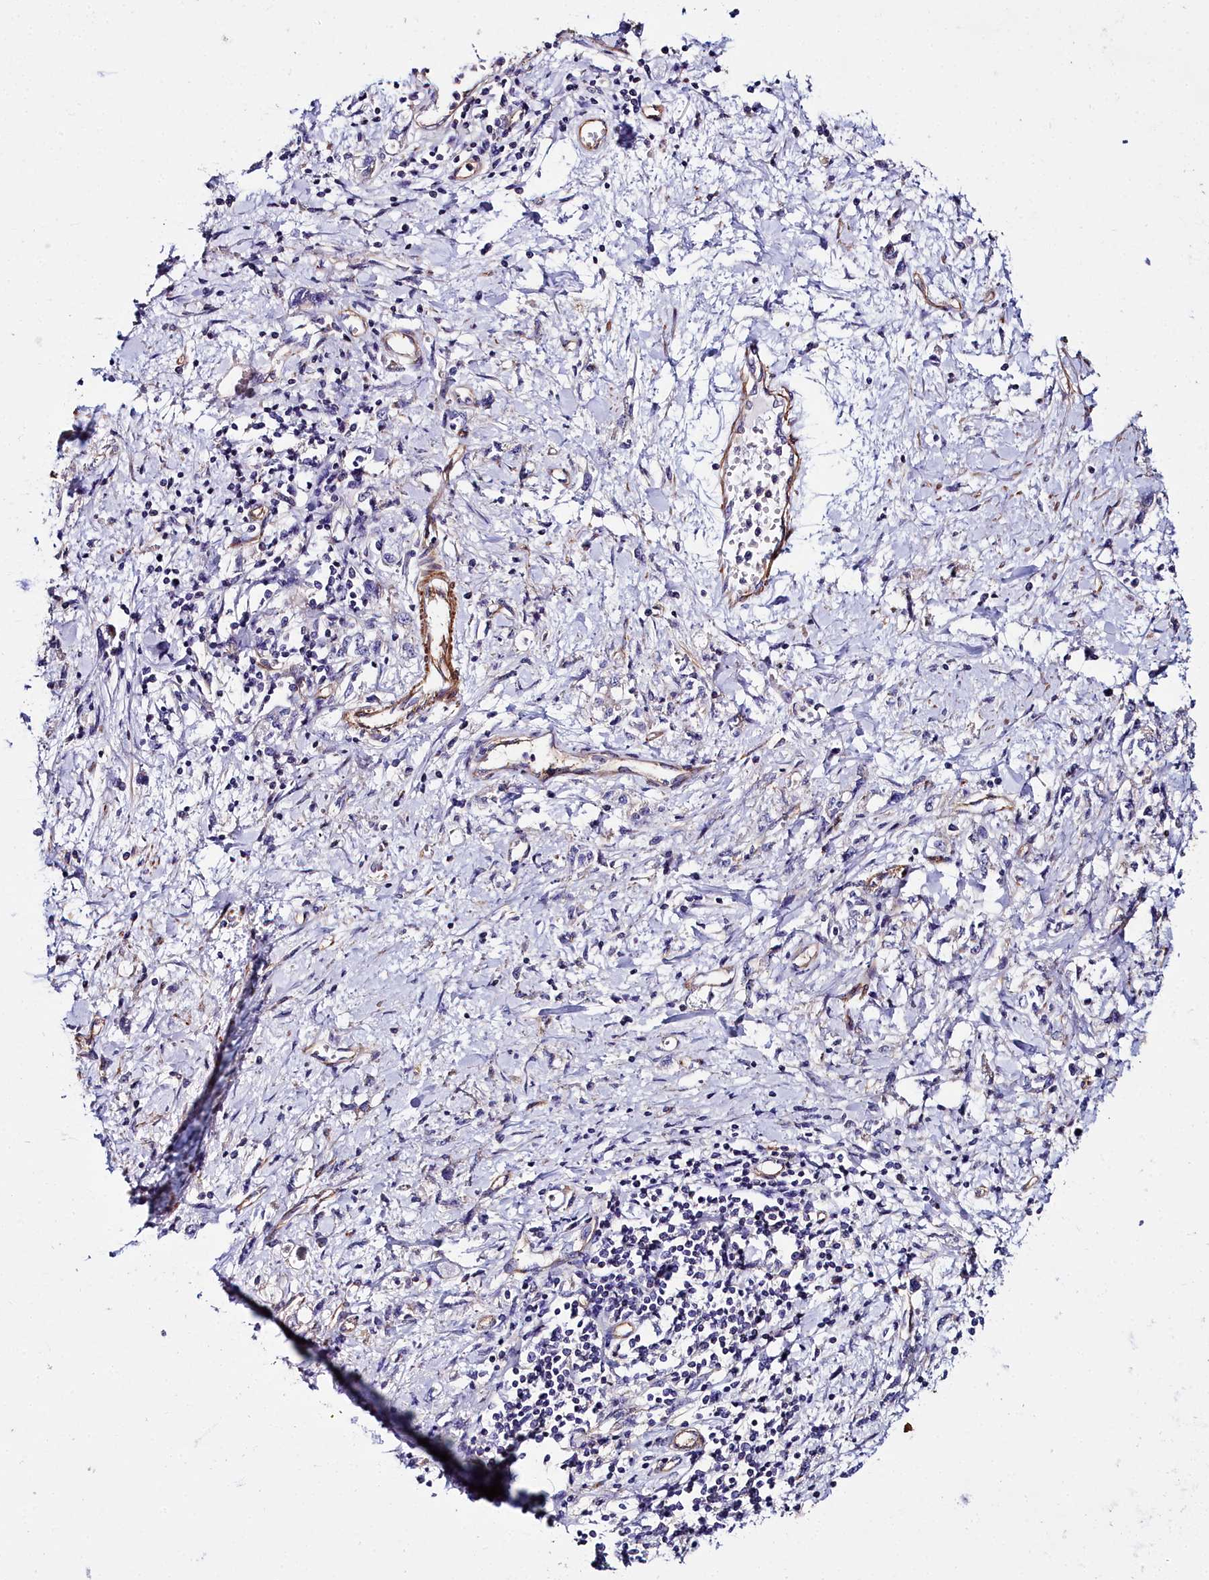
{"staining": {"intensity": "negative", "quantity": "none", "location": "none"}, "tissue": "stomach cancer", "cell_type": "Tumor cells", "image_type": "cancer", "snomed": [{"axis": "morphology", "description": "Adenocarcinoma, NOS"}, {"axis": "topography", "description": "Stomach"}], "caption": "Protein analysis of stomach cancer (adenocarcinoma) shows no significant staining in tumor cells.", "gene": "FADS3", "patient": {"sex": "female", "age": 76}}